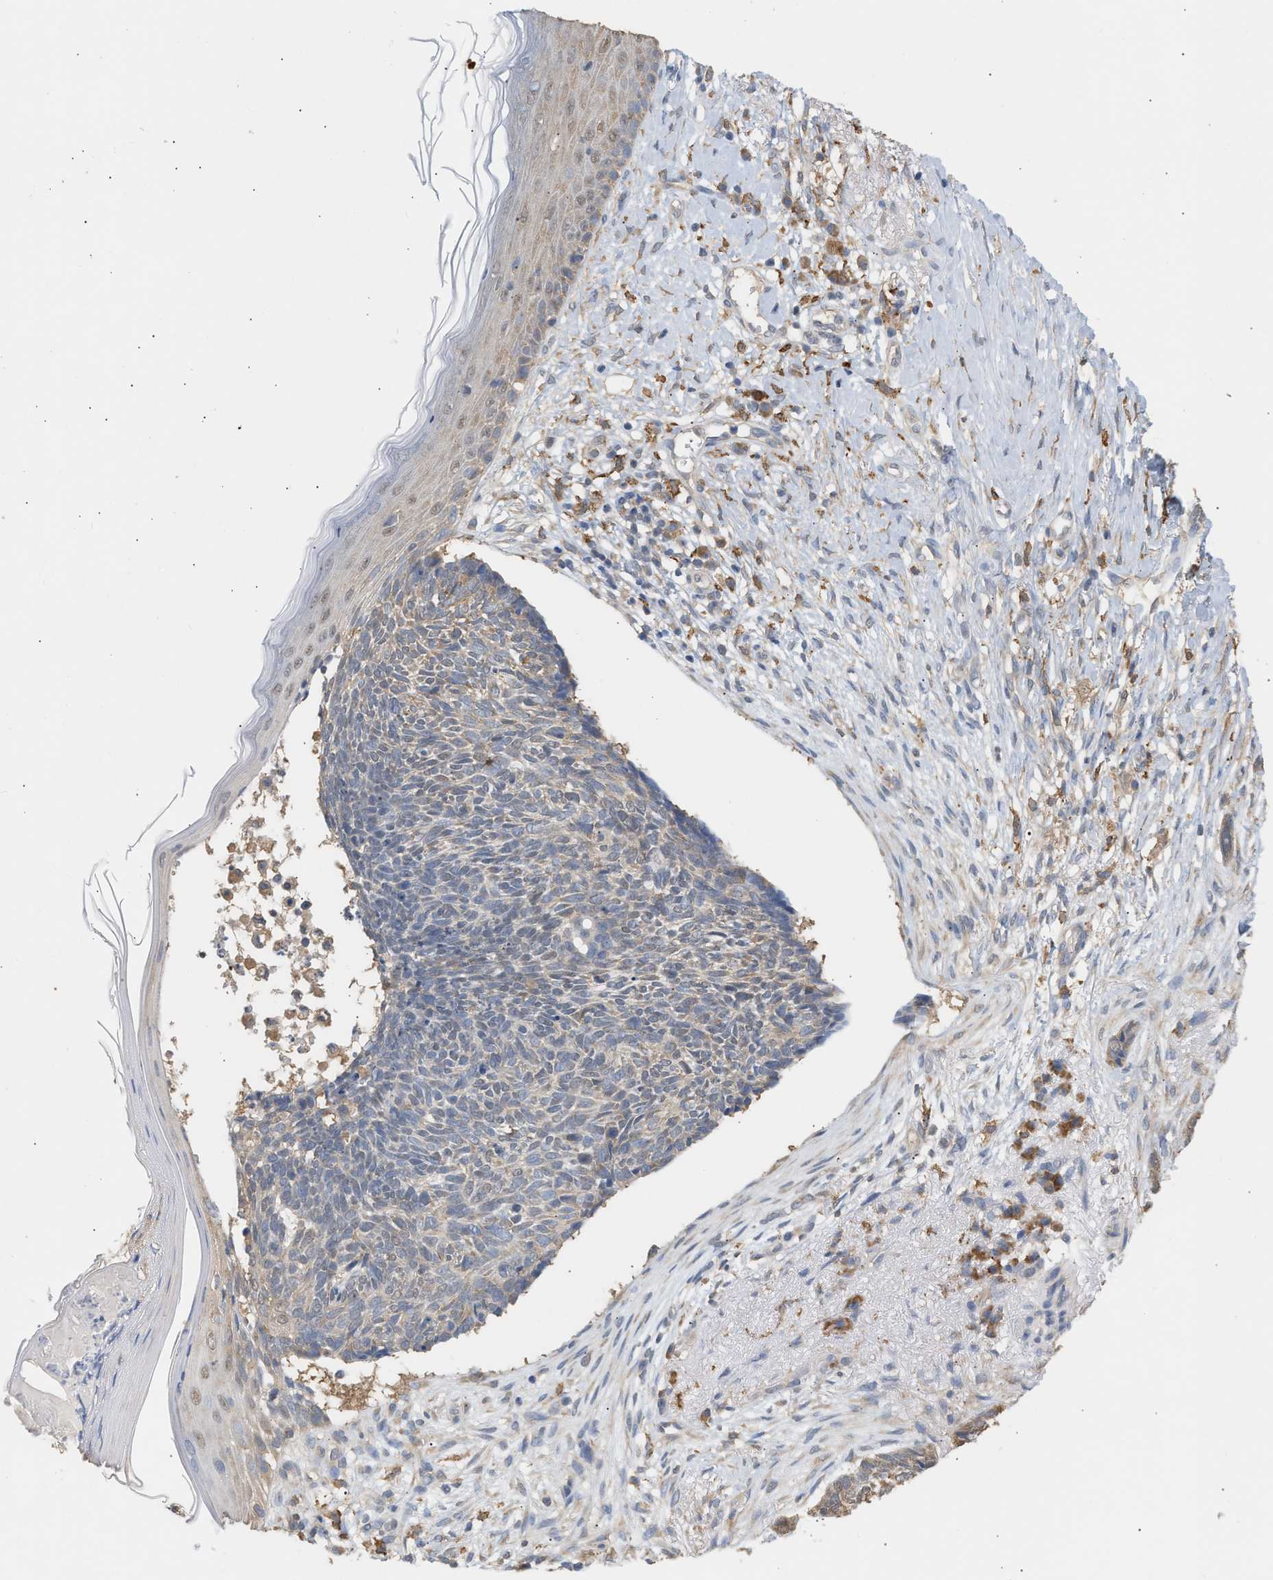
{"staining": {"intensity": "weak", "quantity": "<25%", "location": "cytoplasmic/membranous"}, "tissue": "skin cancer", "cell_type": "Tumor cells", "image_type": "cancer", "snomed": [{"axis": "morphology", "description": "Basal cell carcinoma"}, {"axis": "topography", "description": "Skin"}], "caption": "There is no significant positivity in tumor cells of basal cell carcinoma (skin).", "gene": "GCN1", "patient": {"sex": "female", "age": 84}}